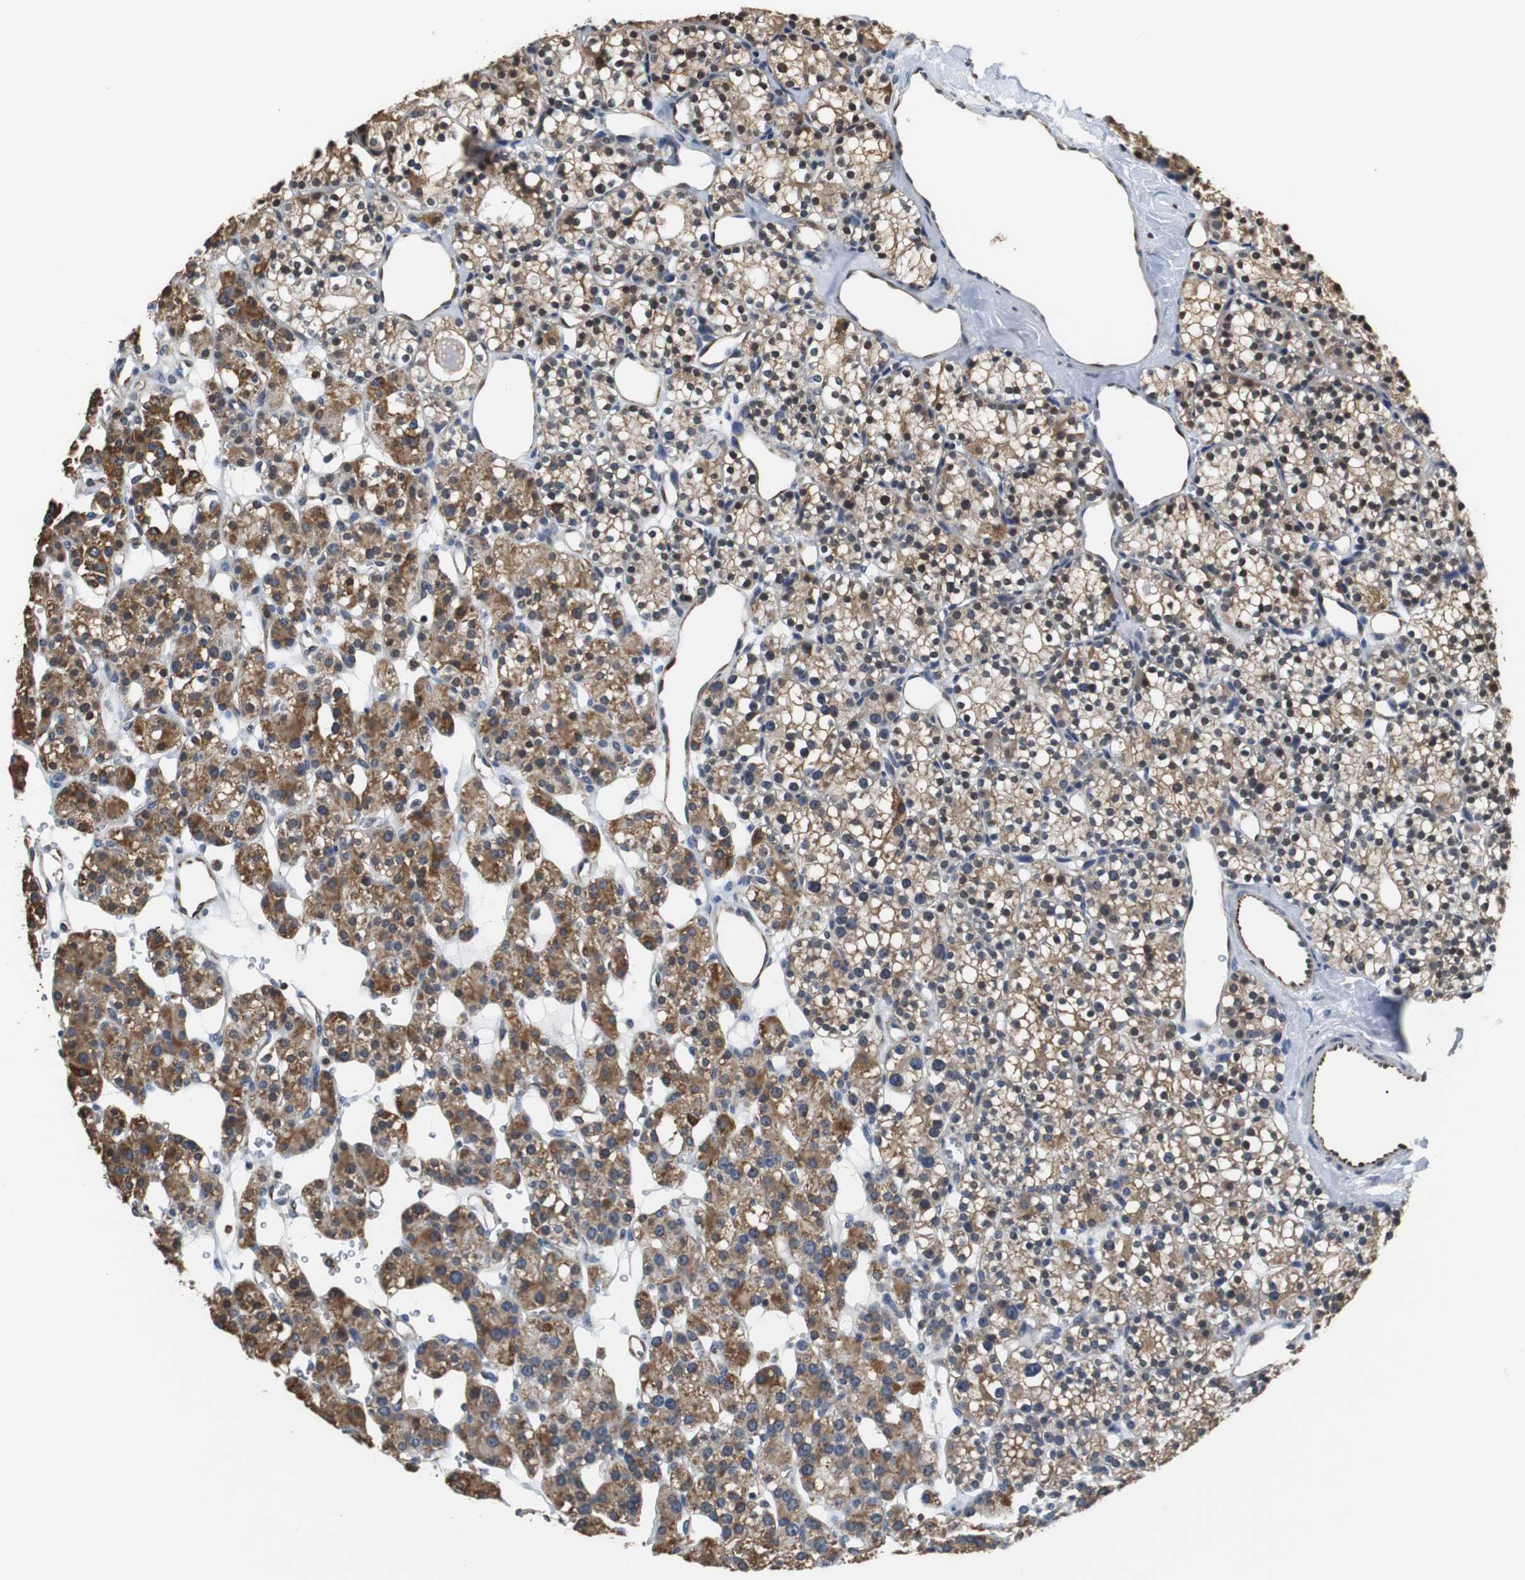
{"staining": {"intensity": "moderate", "quantity": ">75%", "location": "cytoplasmic/membranous"}, "tissue": "parathyroid gland", "cell_type": "Glandular cells", "image_type": "normal", "snomed": [{"axis": "morphology", "description": "Normal tissue, NOS"}, {"axis": "topography", "description": "Parathyroid gland"}], "caption": "A medium amount of moderate cytoplasmic/membranous expression is appreciated in approximately >75% of glandular cells in normal parathyroid gland. (DAB (3,3'-diaminobenzidine) IHC, brown staining for protein, blue staining for nuclei).", "gene": "PCK1", "patient": {"sex": "female", "age": 64}}